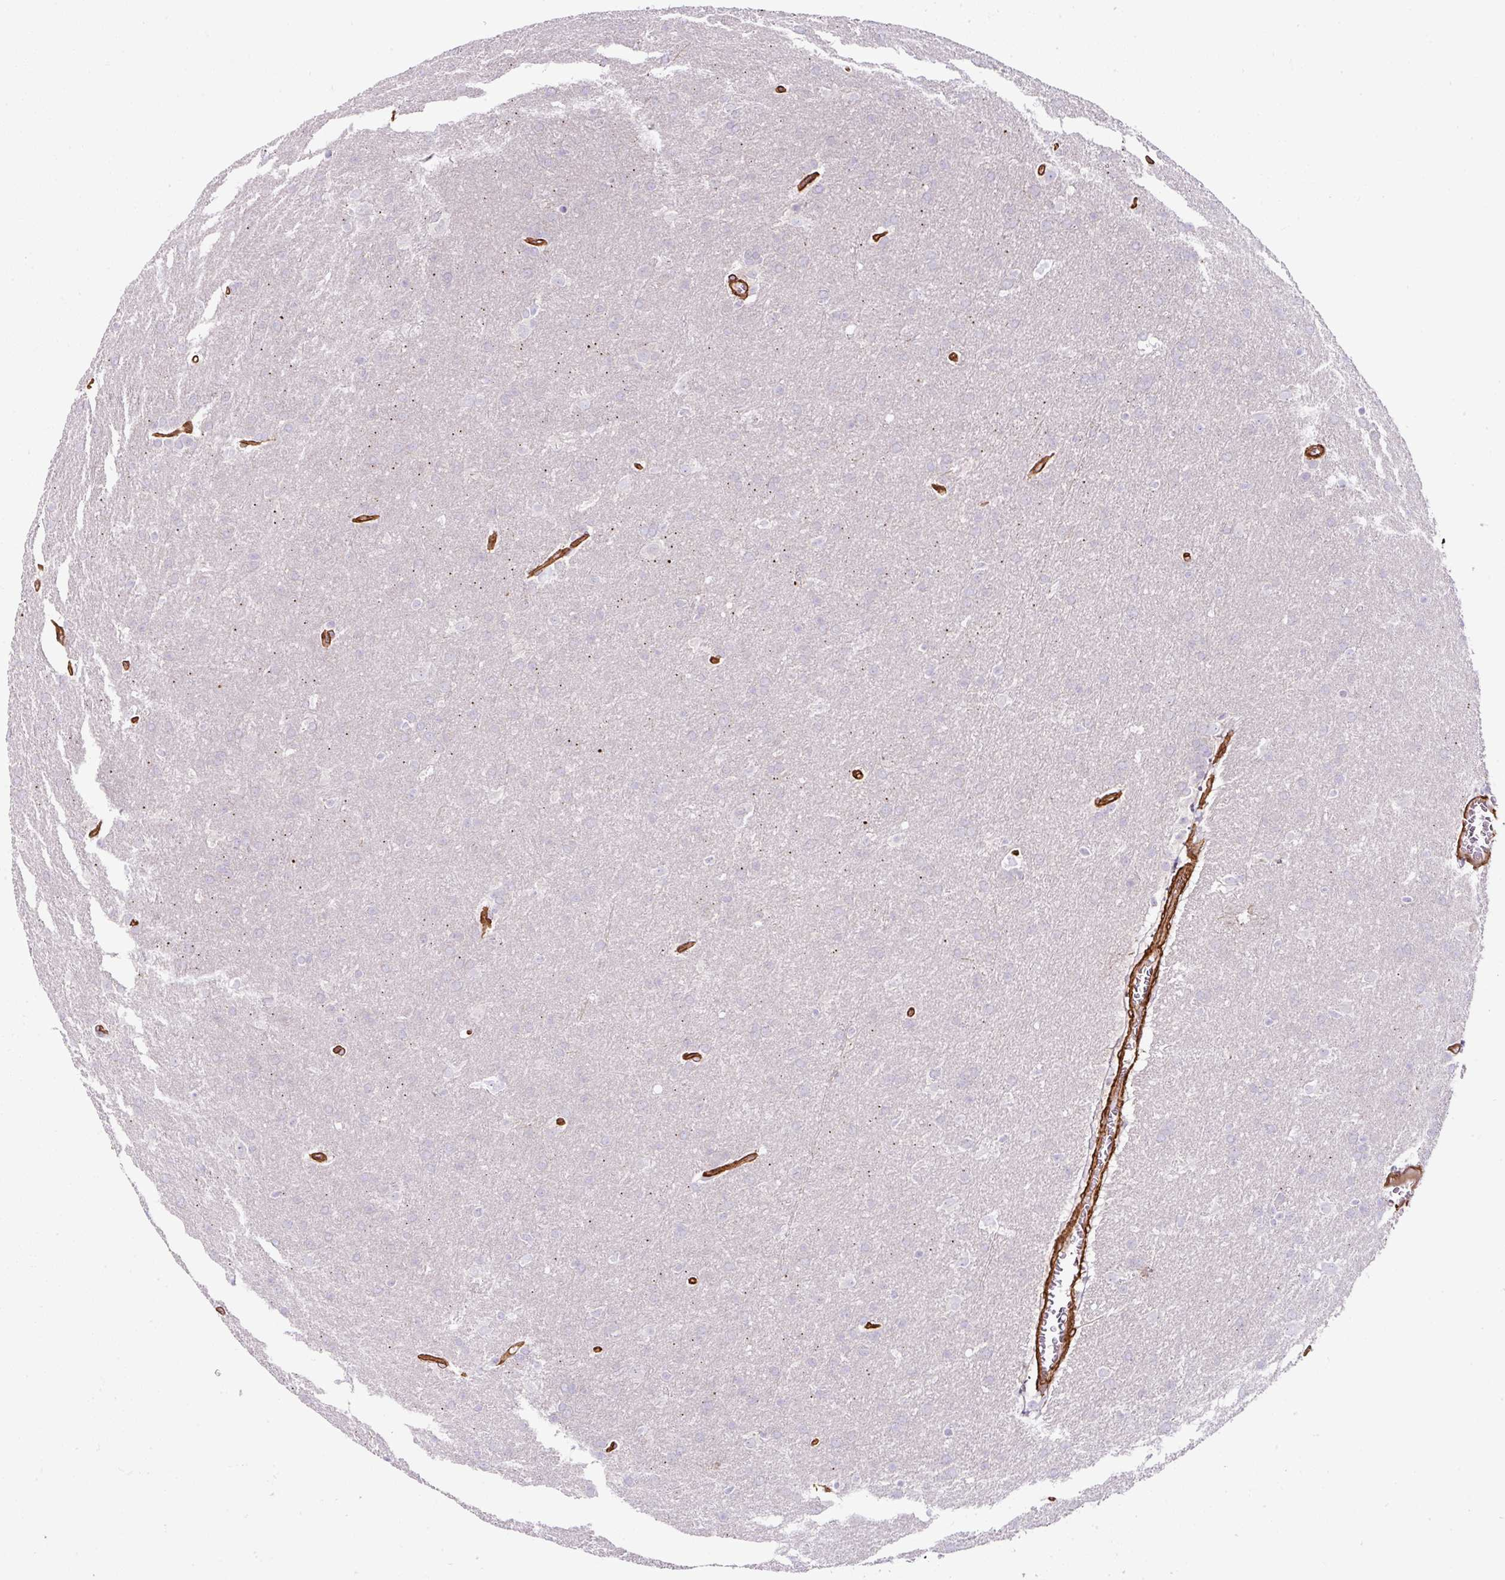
{"staining": {"intensity": "negative", "quantity": "none", "location": "none"}, "tissue": "glioma", "cell_type": "Tumor cells", "image_type": "cancer", "snomed": [{"axis": "morphology", "description": "Glioma, malignant, Low grade"}, {"axis": "topography", "description": "Brain"}], "caption": "Immunohistochemical staining of human malignant glioma (low-grade) exhibits no significant positivity in tumor cells.", "gene": "ANKUB1", "patient": {"sex": "female", "age": 32}}